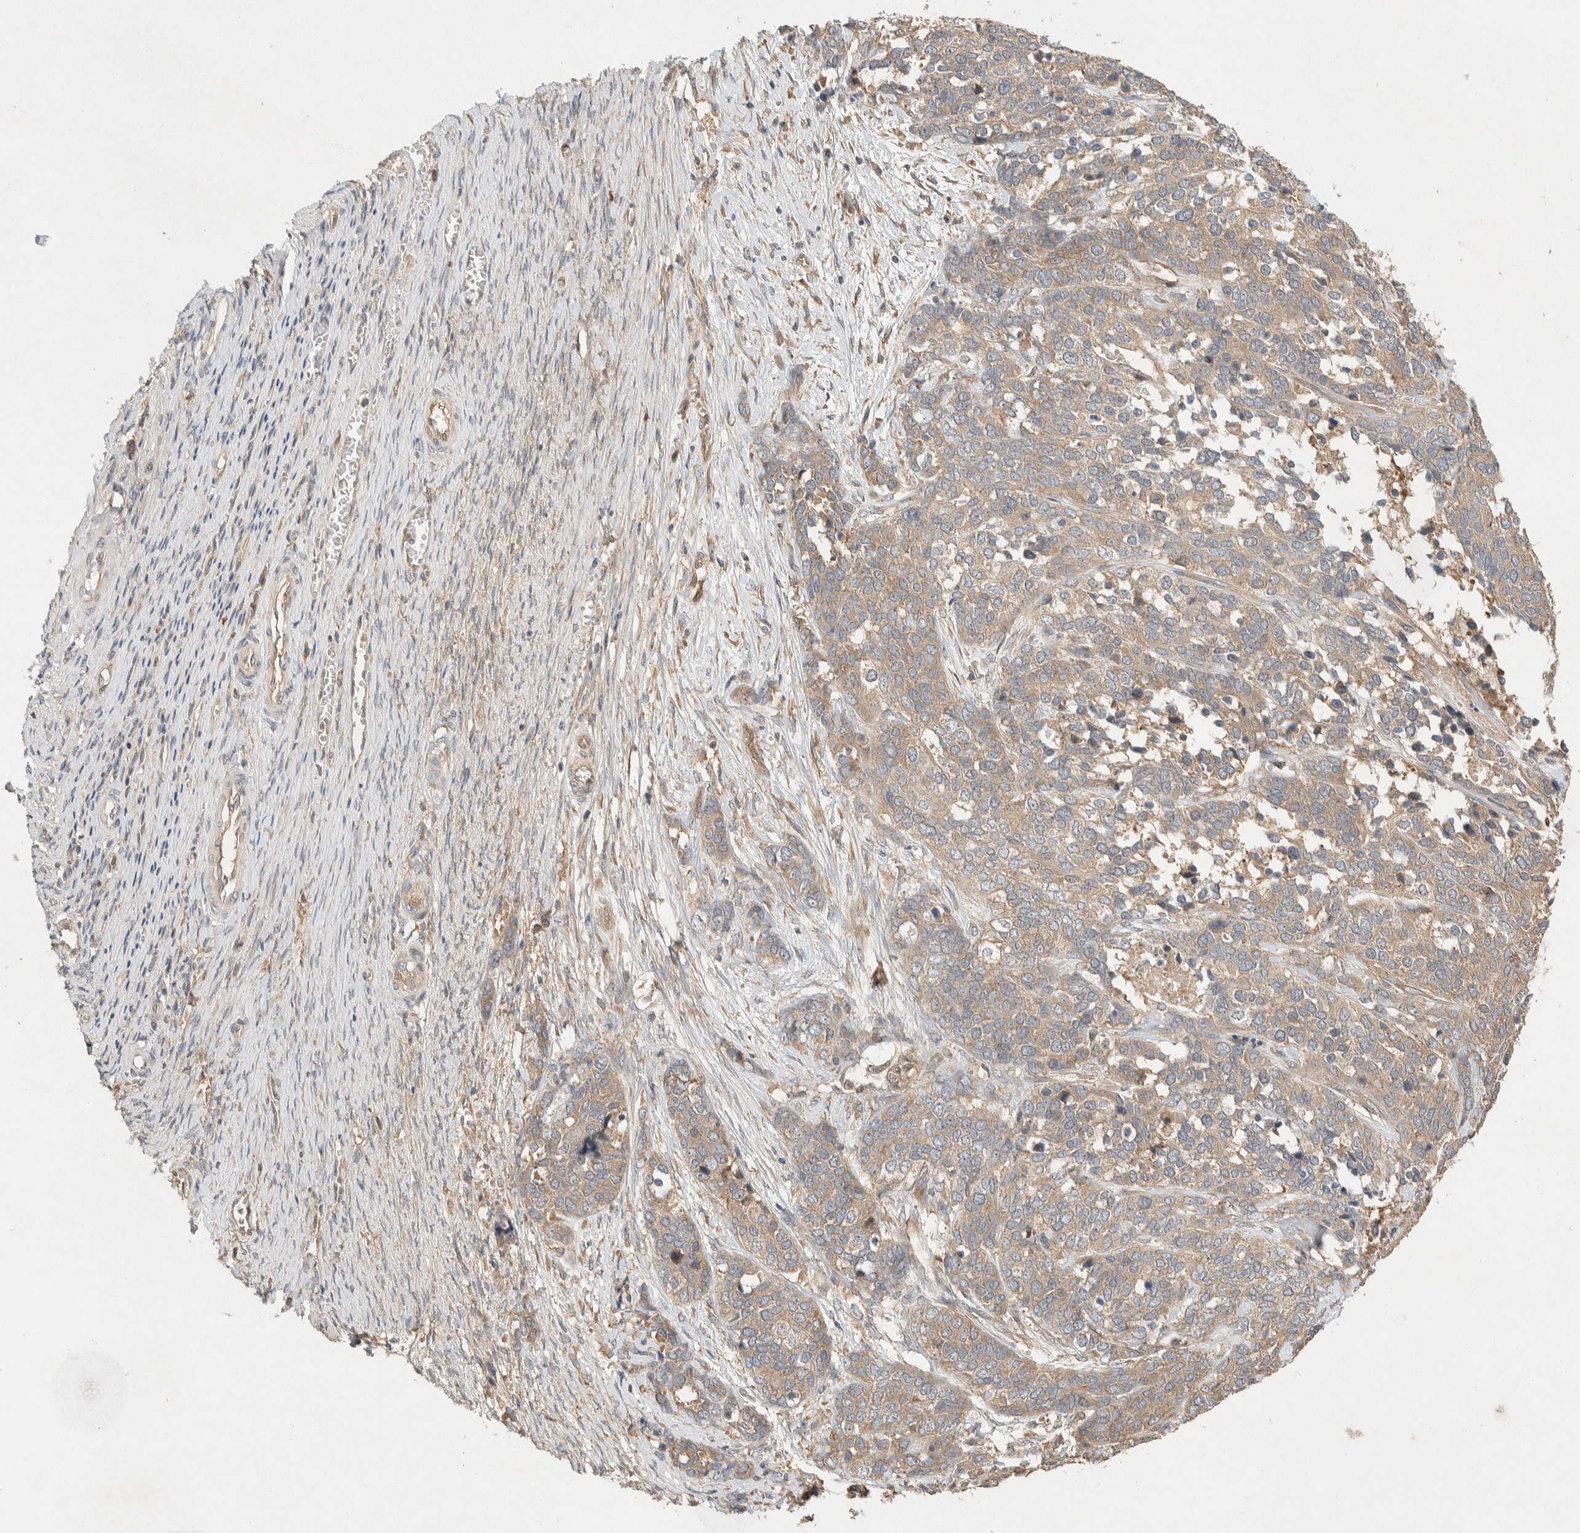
{"staining": {"intensity": "weak", "quantity": ">75%", "location": "cytoplasmic/membranous"}, "tissue": "ovarian cancer", "cell_type": "Tumor cells", "image_type": "cancer", "snomed": [{"axis": "morphology", "description": "Cystadenocarcinoma, serous, NOS"}, {"axis": "topography", "description": "Ovary"}], "caption": "Immunohistochemistry (IHC) staining of ovarian cancer (serous cystadenocarcinoma), which shows low levels of weak cytoplasmic/membranous expression in about >75% of tumor cells indicating weak cytoplasmic/membranous protein expression. The staining was performed using DAB (3,3'-diaminobenzidine) (brown) for protein detection and nuclei were counterstained in hematoxylin (blue).", "gene": "PXK", "patient": {"sex": "female", "age": 44}}